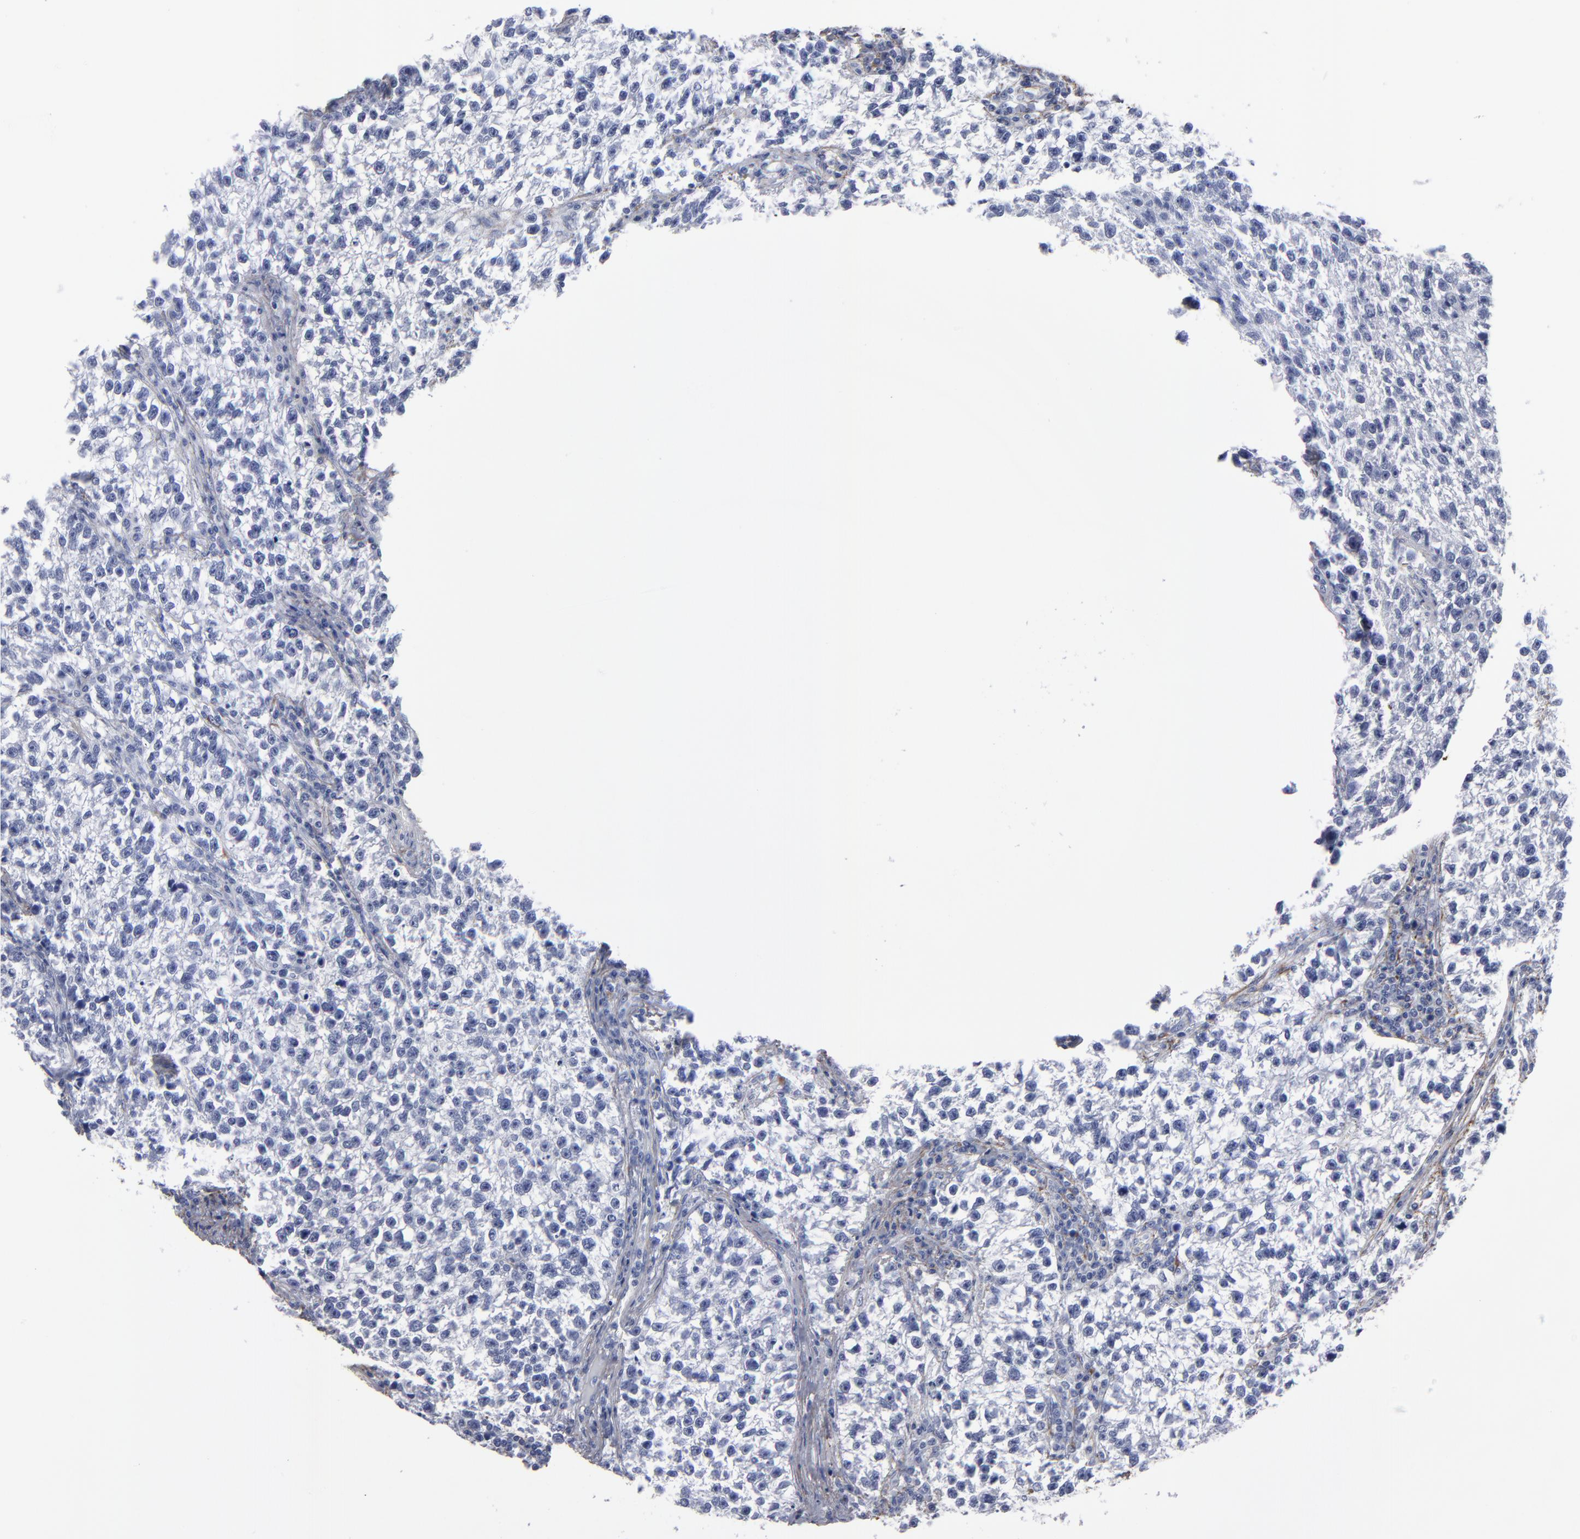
{"staining": {"intensity": "negative", "quantity": "none", "location": "none"}, "tissue": "testis cancer", "cell_type": "Tumor cells", "image_type": "cancer", "snomed": [{"axis": "morphology", "description": "Seminoma, NOS"}, {"axis": "topography", "description": "Testis"}], "caption": "An immunohistochemistry (IHC) image of testis cancer (seminoma) is shown. There is no staining in tumor cells of testis cancer (seminoma). (Brightfield microscopy of DAB (3,3'-diaminobenzidine) immunohistochemistry (IHC) at high magnification).", "gene": "EMILIN1", "patient": {"sex": "male", "age": 38}}